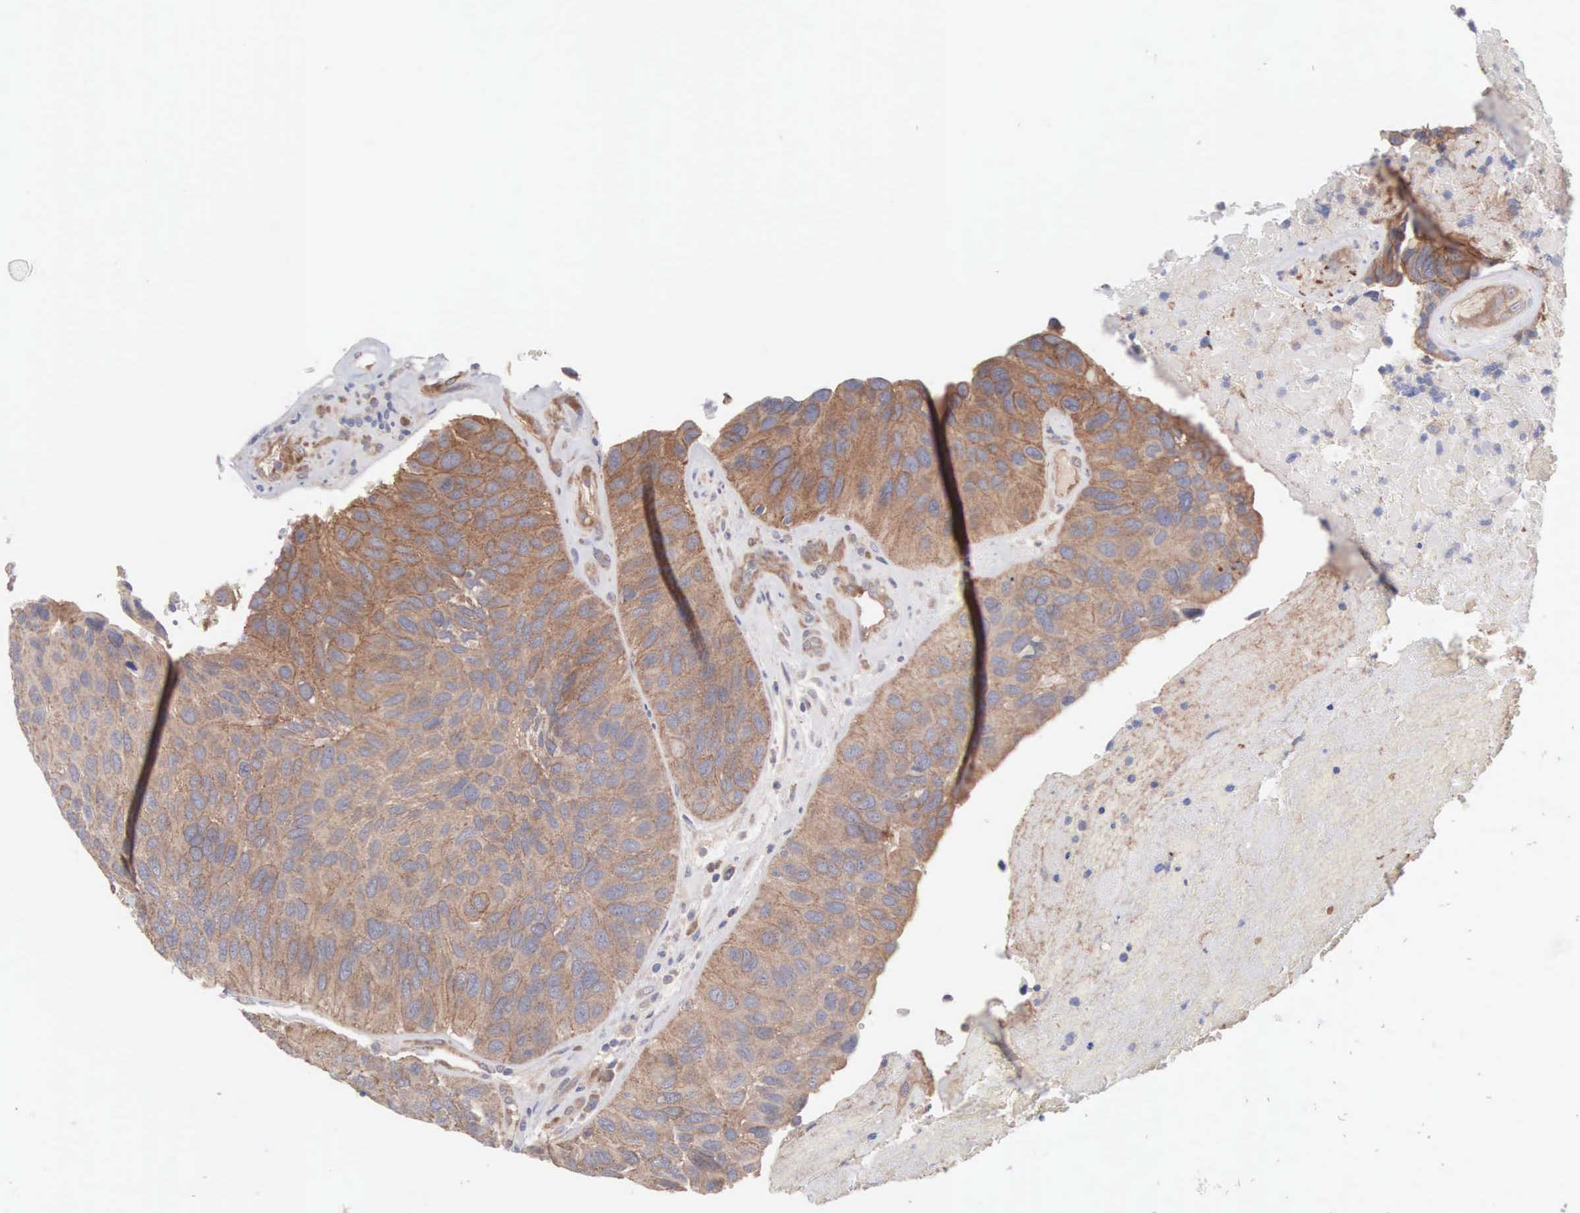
{"staining": {"intensity": "moderate", "quantity": ">75%", "location": "cytoplasmic/membranous"}, "tissue": "urothelial cancer", "cell_type": "Tumor cells", "image_type": "cancer", "snomed": [{"axis": "morphology", "description": "Urothelial carcinoma, High grade"}, {"axis": "topography", "description": "Urinary bladder"}], "caption": "Protein staining reveals moderate cytoplasmic/membranous staining in about >75% of tumor cells in urothelial carcinoma (high-grade).", "gene": "INF2", "patient": {"sex": "male", "age": 66}}